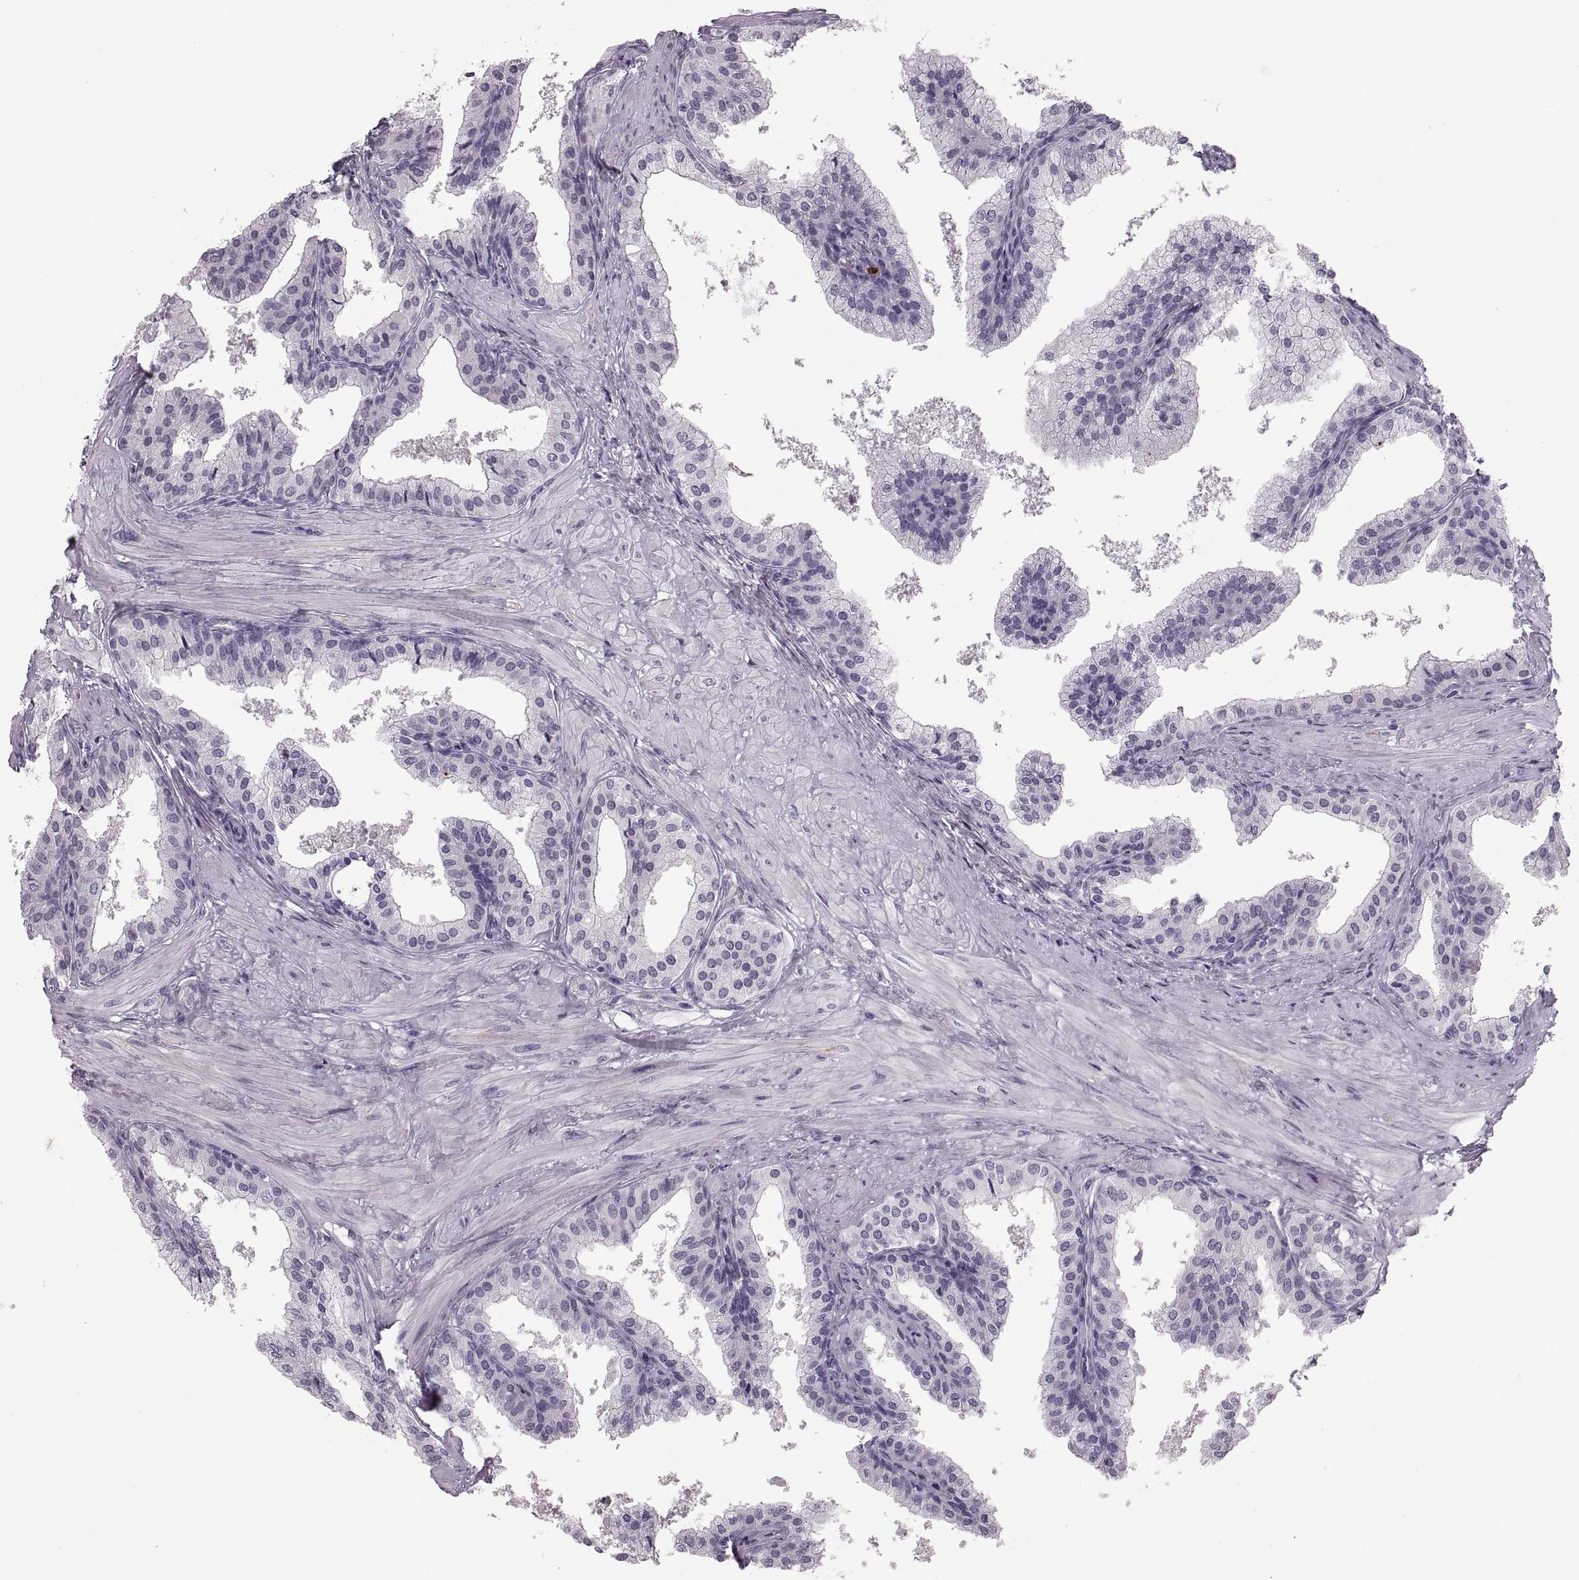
{"staining": {"intensity": "negative", "quantity": "none", "location": "none"}, "tissue": "prostate cancer", "cell_type": "Tumor cells", "image_type": "cancer", "snomed": [{"axis": "morphology", "description": "Adenocarcinoma, Low grade"}, {"axis": "topography", "description": "Prostate"}], "caption": "Tumor cells show no significant protein positivity in prostate cancer.", "gene": "MILR1", "patient": {"sex": "male", "age": 56}}